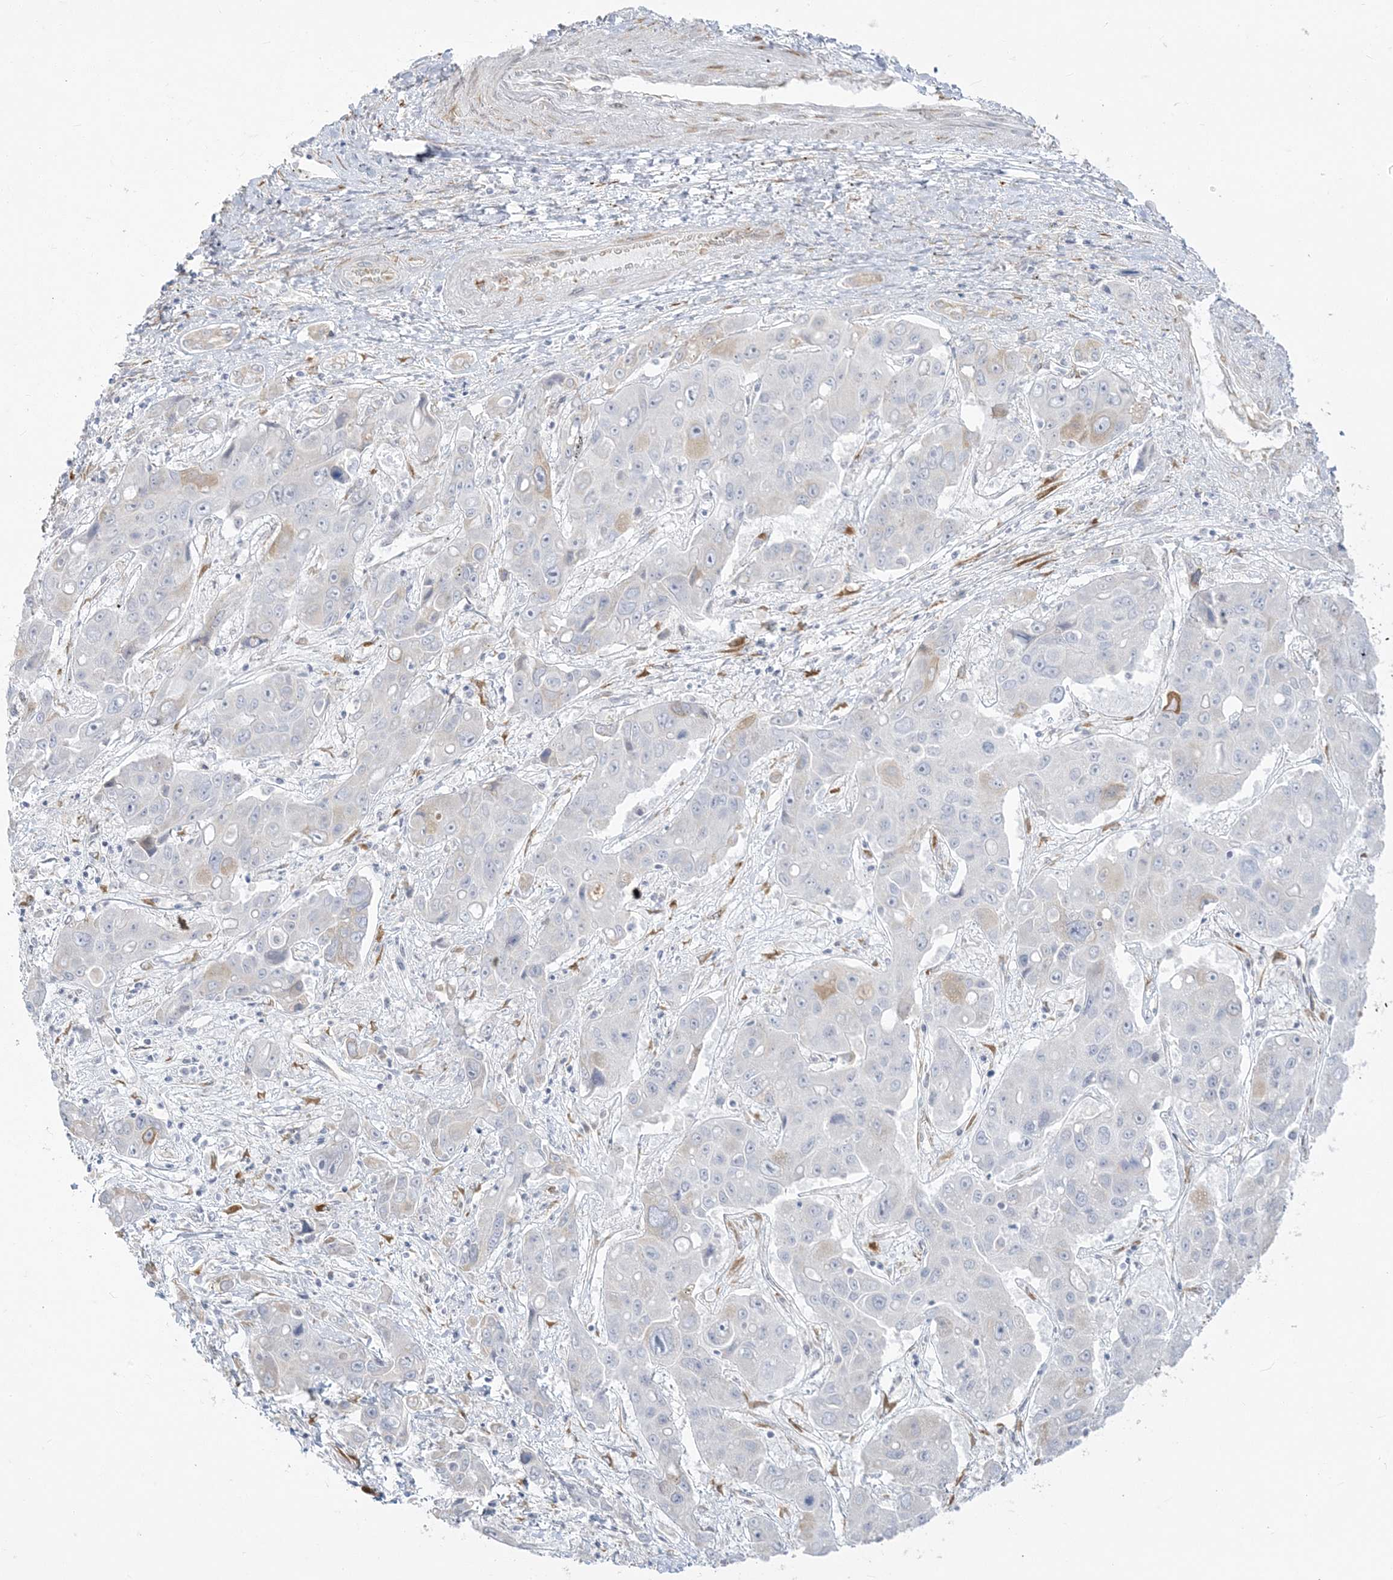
{"staining": {"intensity": "negative", "quantity": "none", "location": "none"}, "tissue": "liver cancer", "cell_type": "Tumor cells", "image_type": "cancer", "snomed": [{"axis": "morphology", "description": "Cholangiocarcinoma"}, {"axis": "topography", "description": "Liver"}], "caption": "The image reveals no significant staining in tumor cells of cholangiocarcinoma (liver).", "gene": "ZC3H6", "patient": {"sex": "male", "age": 67}}